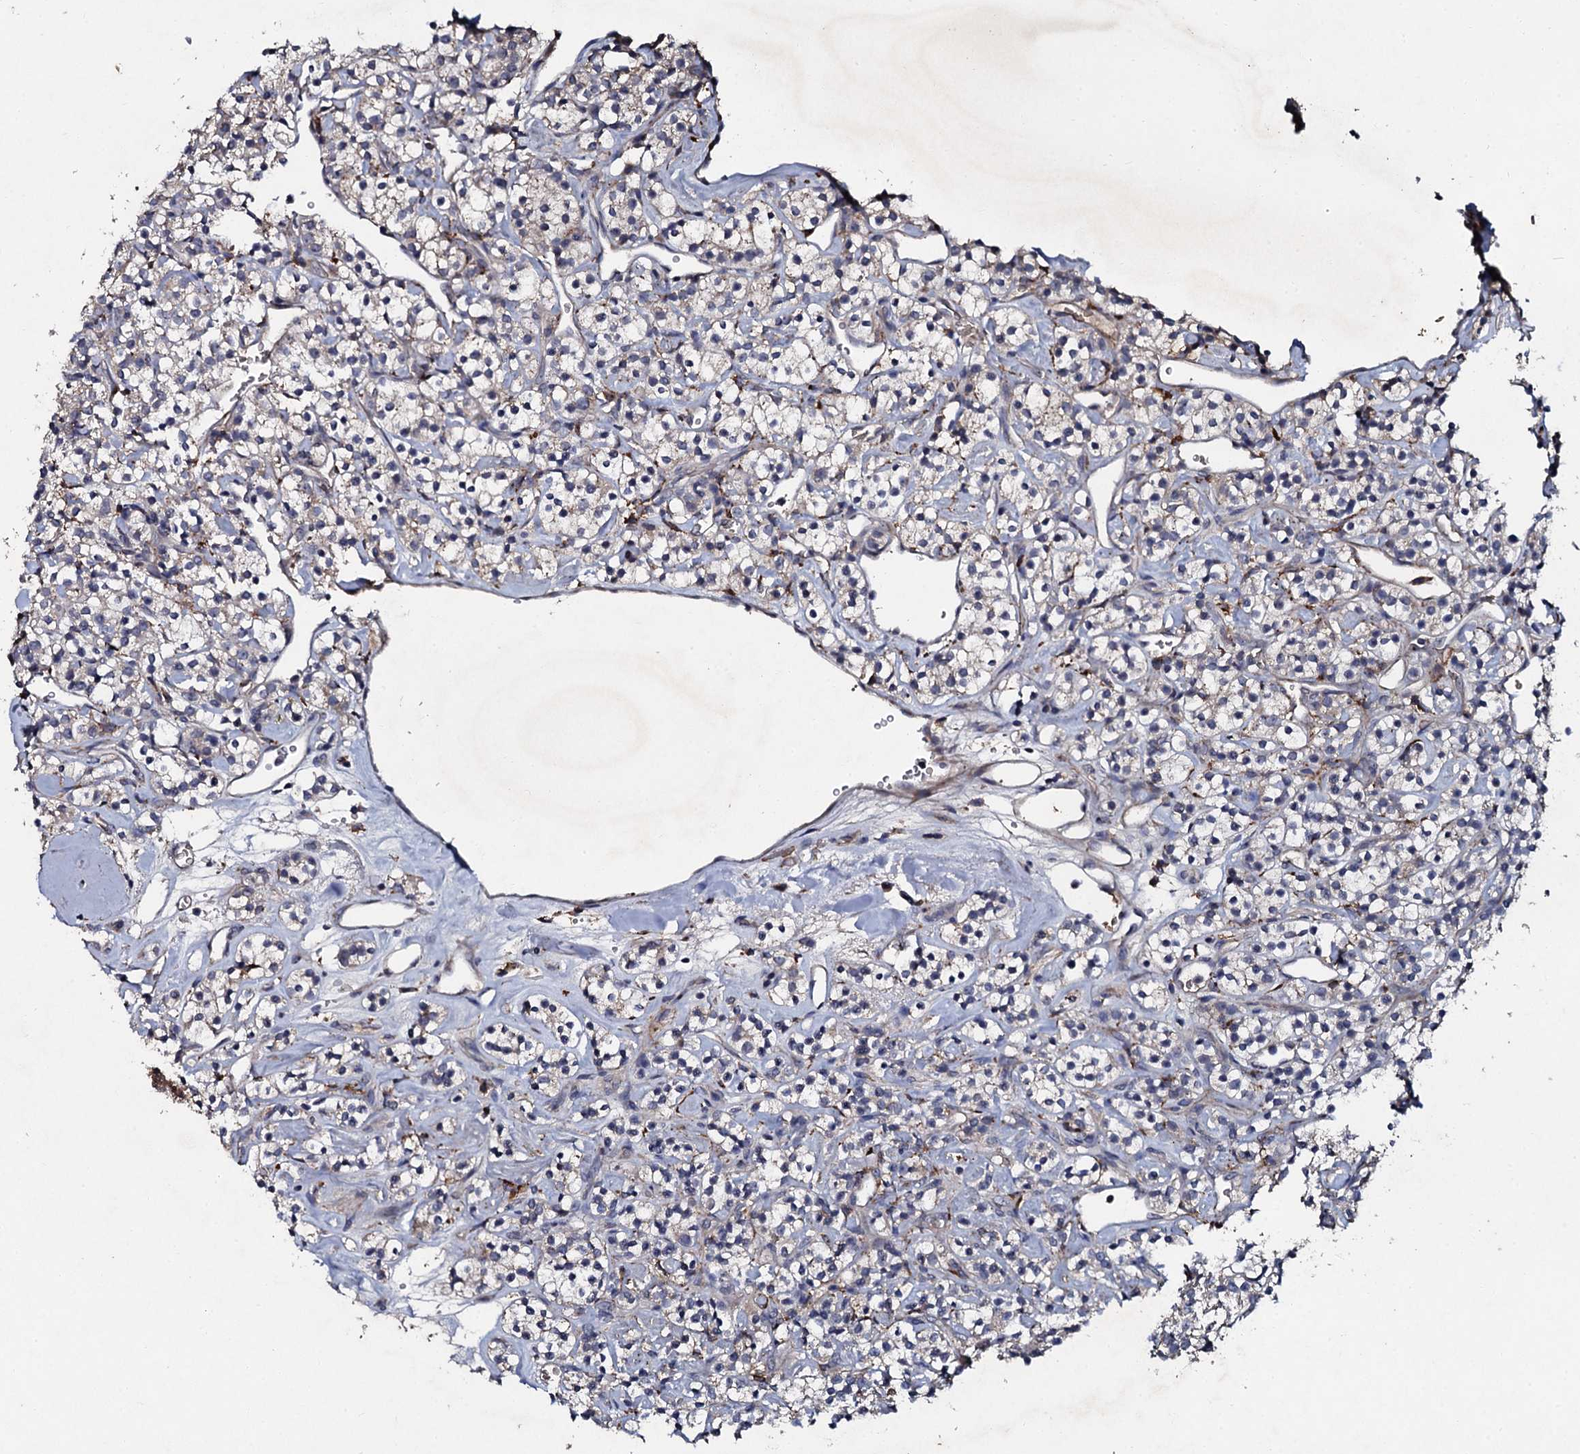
{"staining": {"intensity": "weak", "quantity": "<25%", "location": "cytoplasmic/membranous"}, "tissue": "renal cancer", "cell_type": "Tumor cells", "image_type": "cancer", "snomed": [{"axis": "morphology", "description": "Adenocarcinoma, NOS"}, {"axis": "topography", "description": "Kidney"}], "caption": "Image shows no significant protein staining in tumor cells of renal cancer.", "gene": "LRRC28", "patient": {"sex": "male", "age": 77}}